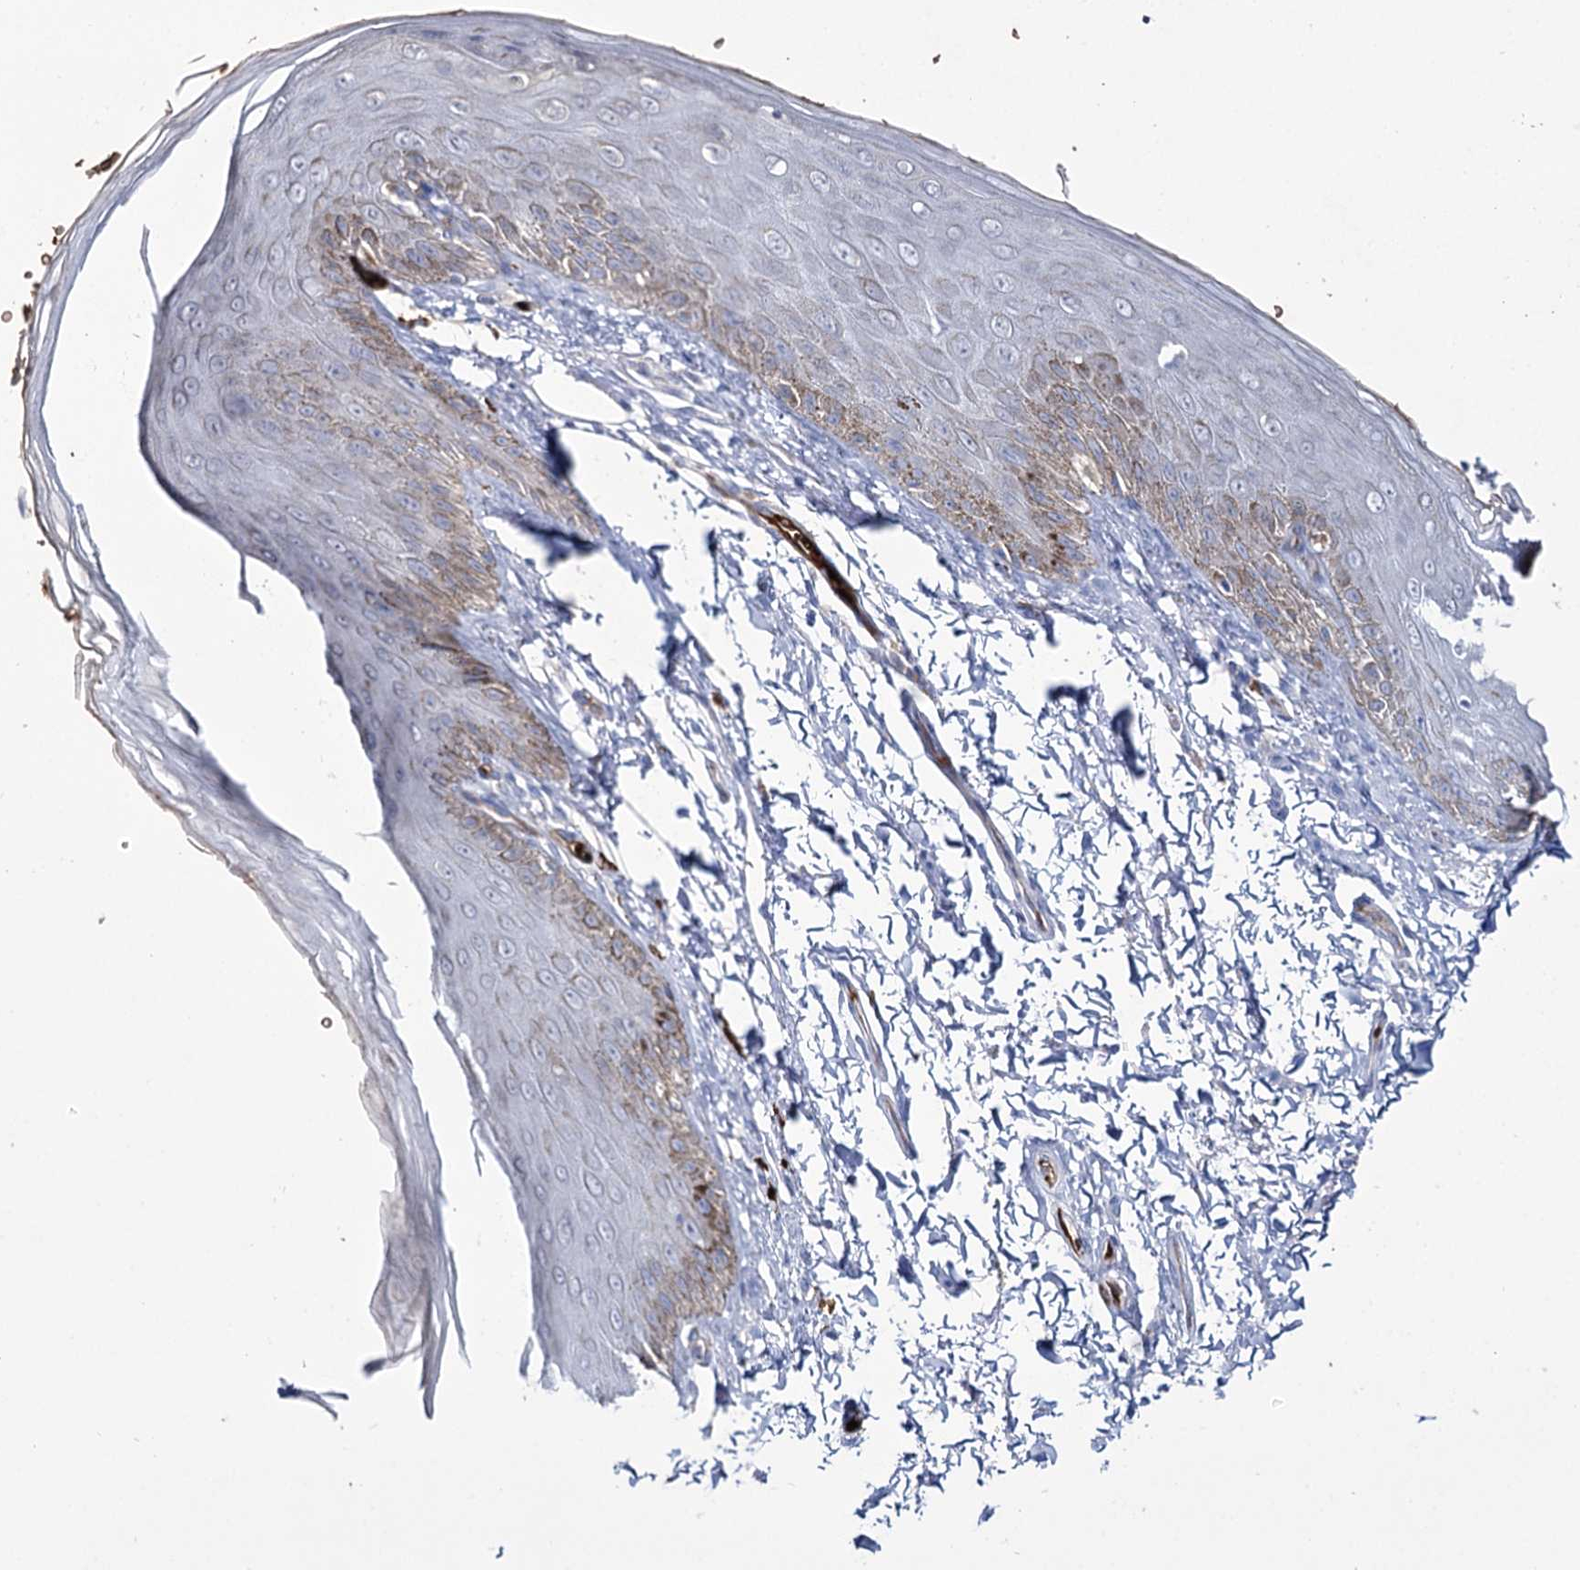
{"staining": {"intensity": "moderate", "quantity": "<25%", "location": "cytoplasmic/membranous"}, "tissue": "skin", "cell_type": "Epidermal cells", "image_type": "normal", "snomed": [{"axis": "morphology", "description": "Normal tissue, NOS"}, {"axis": "topography", "description": "Anal"}], "caption": "This photomicrograph shows immunohistochemistry (IHC) staining of benign human skin, with low moderate cytoplasmic/membranous positivity in approximately <25% of epidermal cells.", "gene": "GBF1", "patient": {"sex": "male", "age": 44}}